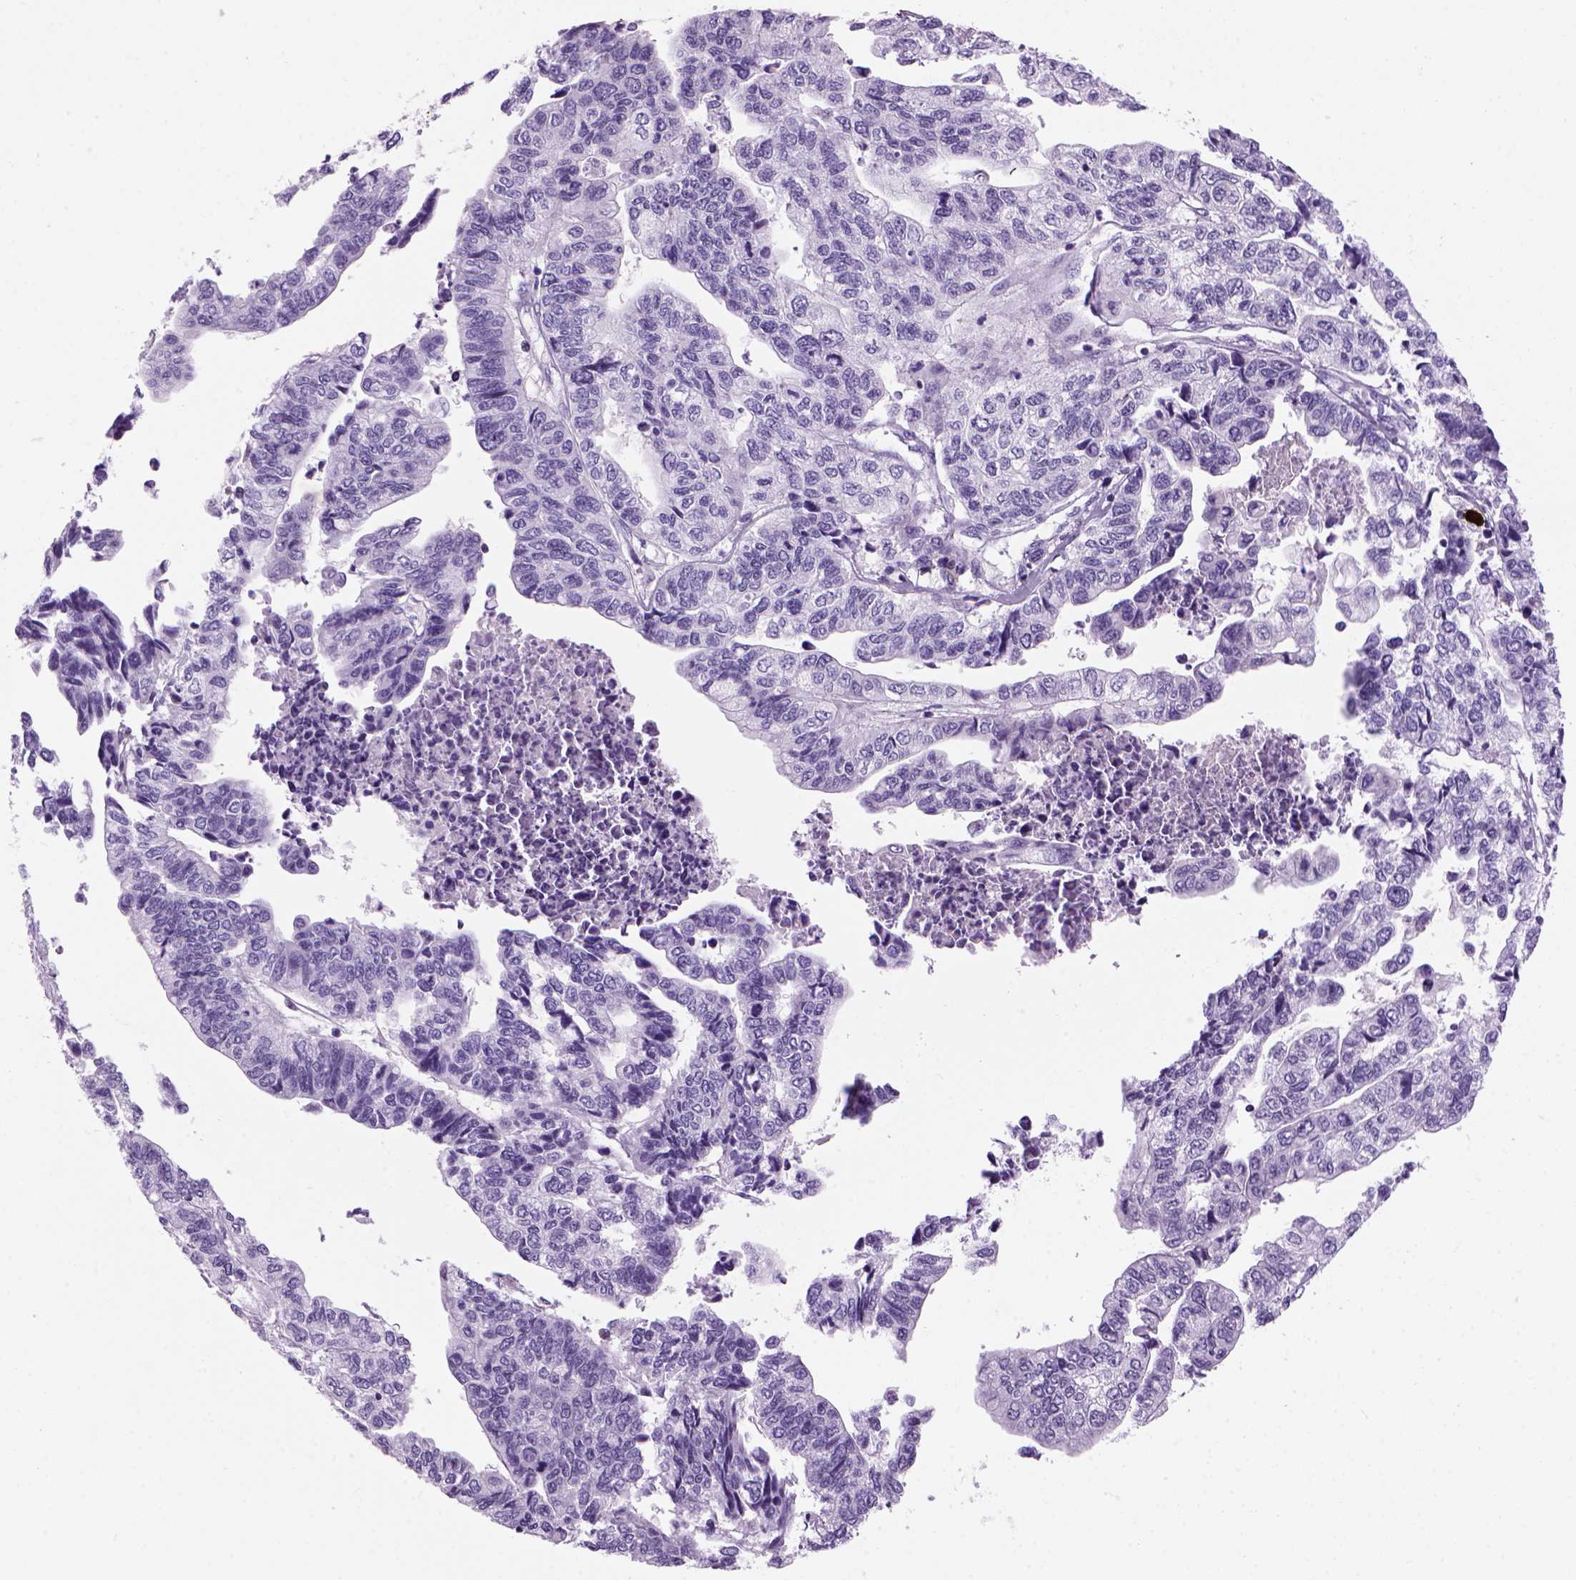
{"staining": {"intensity": "negative", "quantity": "none", "location": "none"}, "tissue": "stomach cancer", "cell_type": "Tumor cells", "image_type": "cancer", "snomed": [{"axis": "morphology", "description": "Adenocarcinoma, NOS"}, {"axis": "topography", "description": "Stomach, upper"}], "caption": "Adenocarcinoma (stomach) stained for a protein using immunohistochemistry (IHC) reveals no positivity tumor cells.", "gene": "MZB1", "patient": {"sex": "female", "age": 67}}